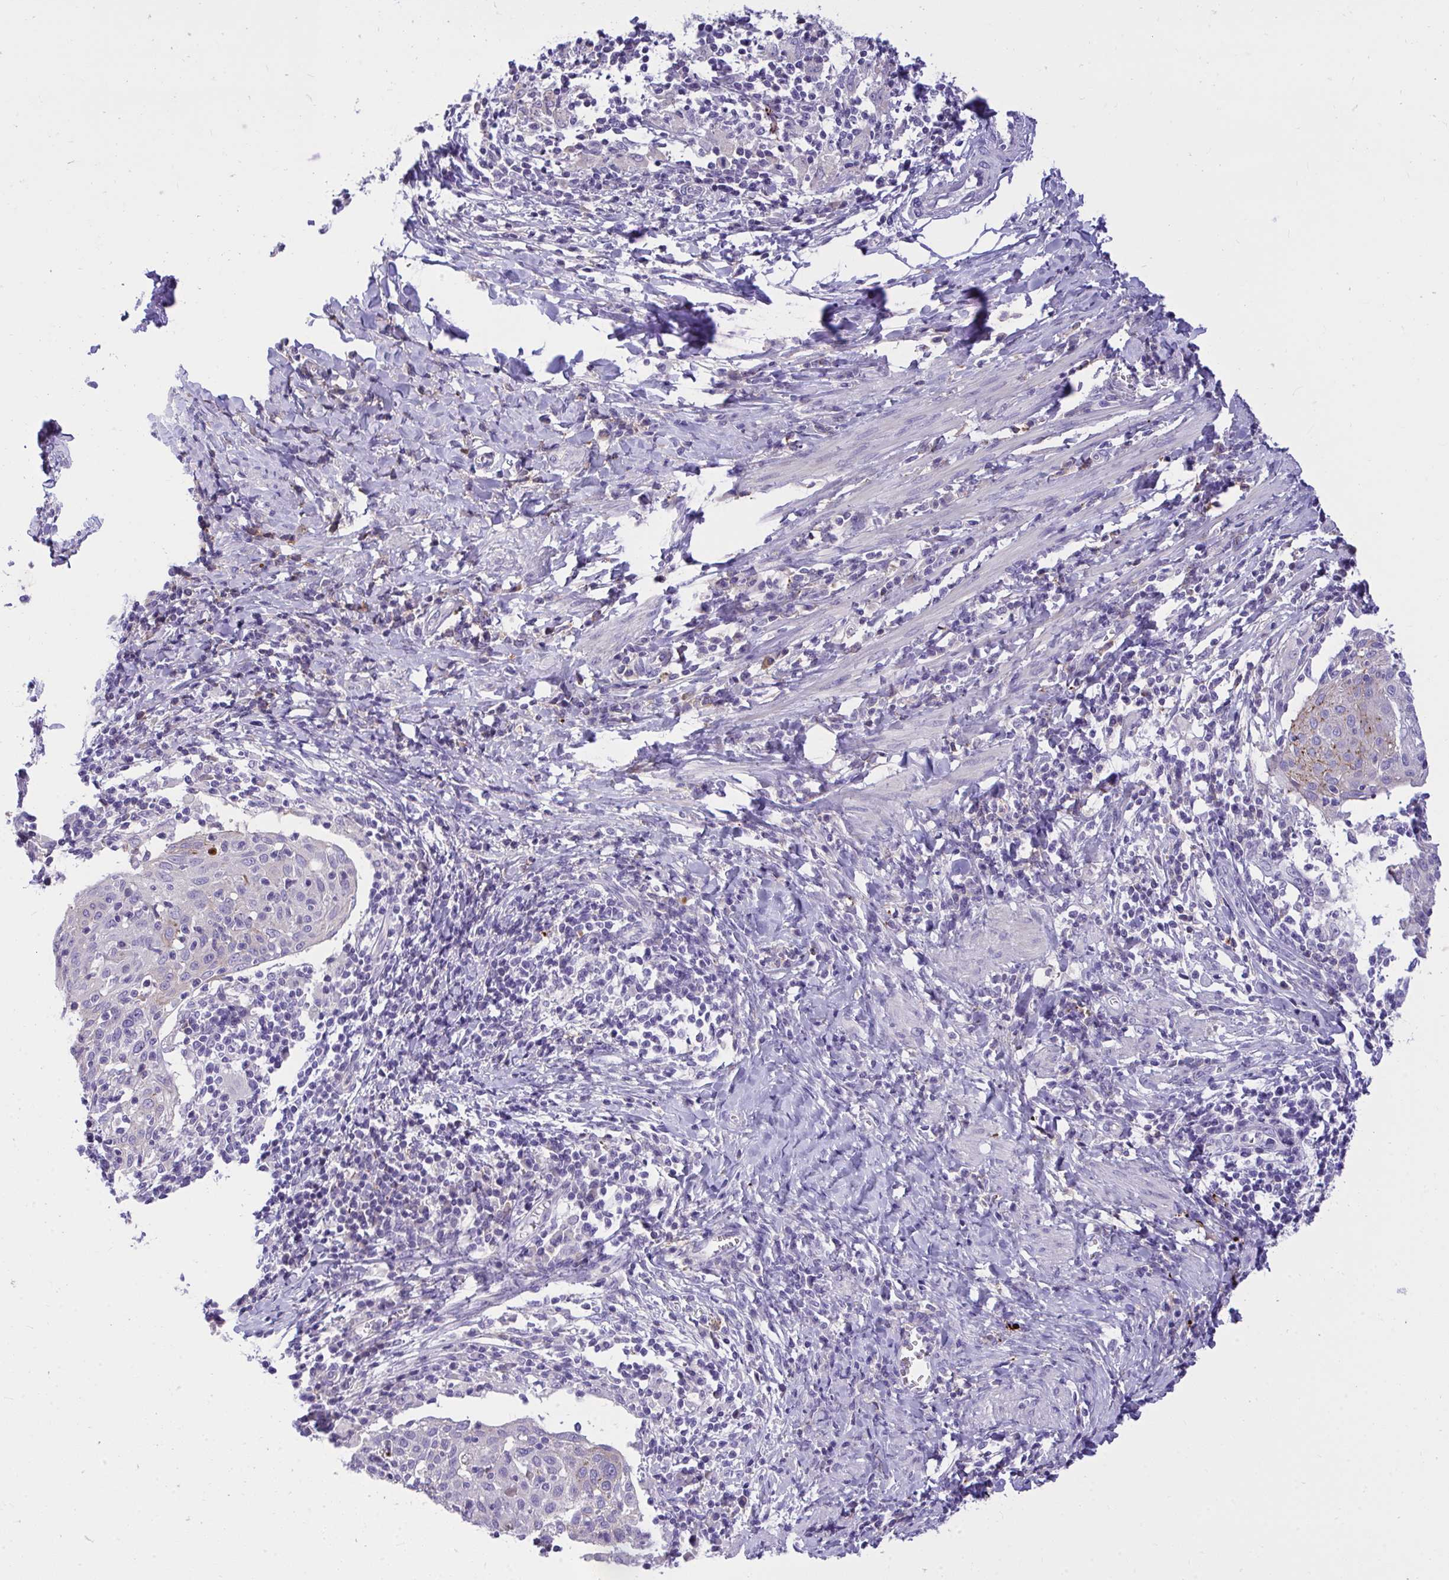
{"staining": {"intensity": "negative", "quantity": "none", "location": "none"}, "tissue": "cervical cancer", "cell_type": "Tumor cells", "image_type": "cancer", "snomed": [{"axis": "morphology", "description": "Squamous cell carcinoma, NOS"}, {"axis": "topography", "description": "Cervix"}], "caption": "The IHC photomicrograph has no significant staining in tumor cells of cervical cancer tissue.", "gene": "HRG", "patient": {"sex": "female", "age": 52}}